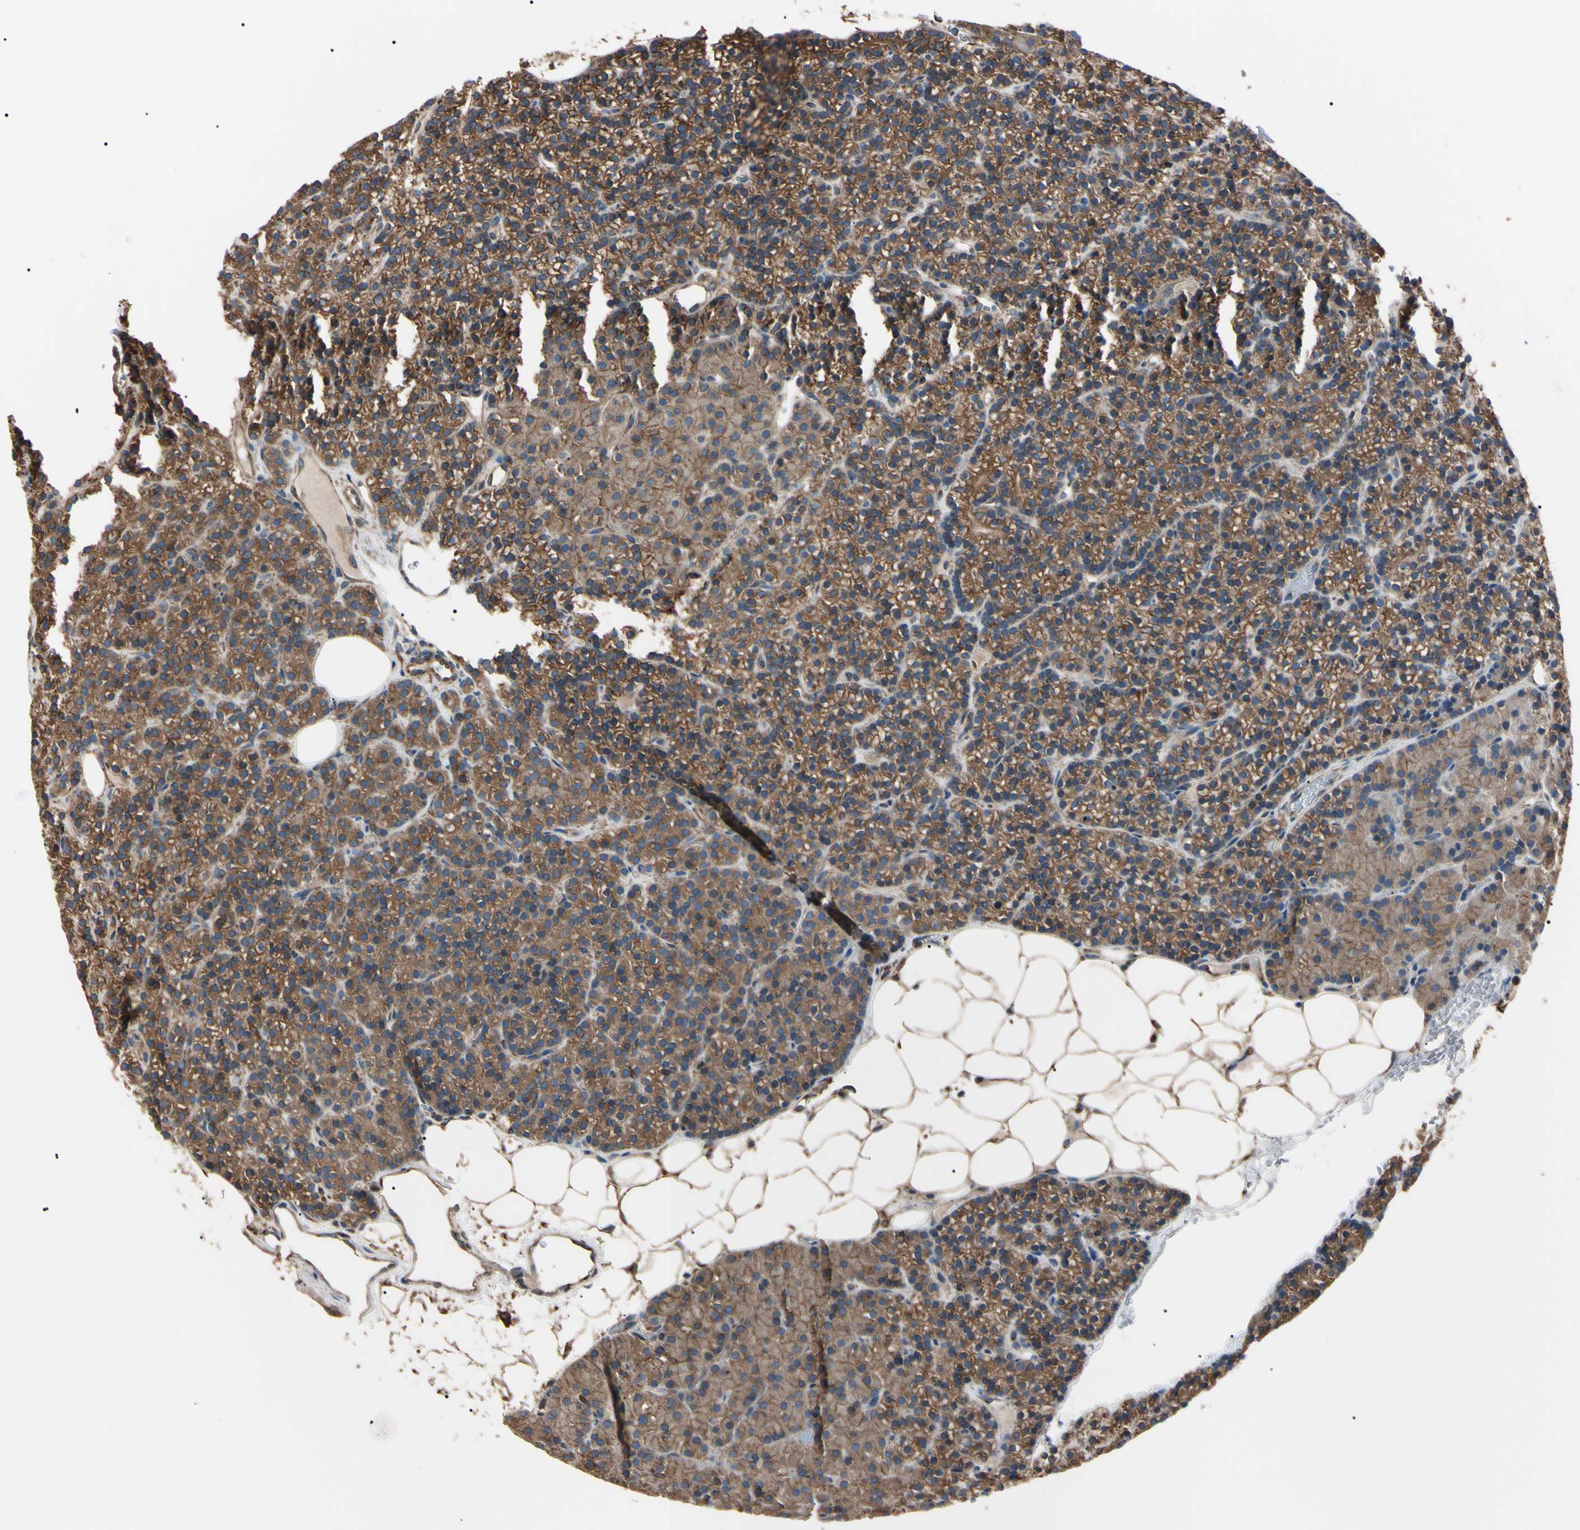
{"staining": {"intensity": "moderate", "quantity": ">75%", "location": "cytoplasmic/membranous"}, "tissue": "parathyroid gland", "cell_type": "Glandular cells", "image_type": "normal", "snomed": [{"axis": "morphology", "description": "Normal tissue, NOS"}, {"axis": "morphology", "description": "Hyperplasia, NOS"}, {"axis": "topography", "description": "Parathyroid gland"}], "caption": "Brown immunohistochemical staining in normal human parathyroid gland shows moderate cytoplasmic/membranous expression in about >75% of glandular cells.", "gene": "PRKACA", "patient": {"sex": "male", "age": 44}}